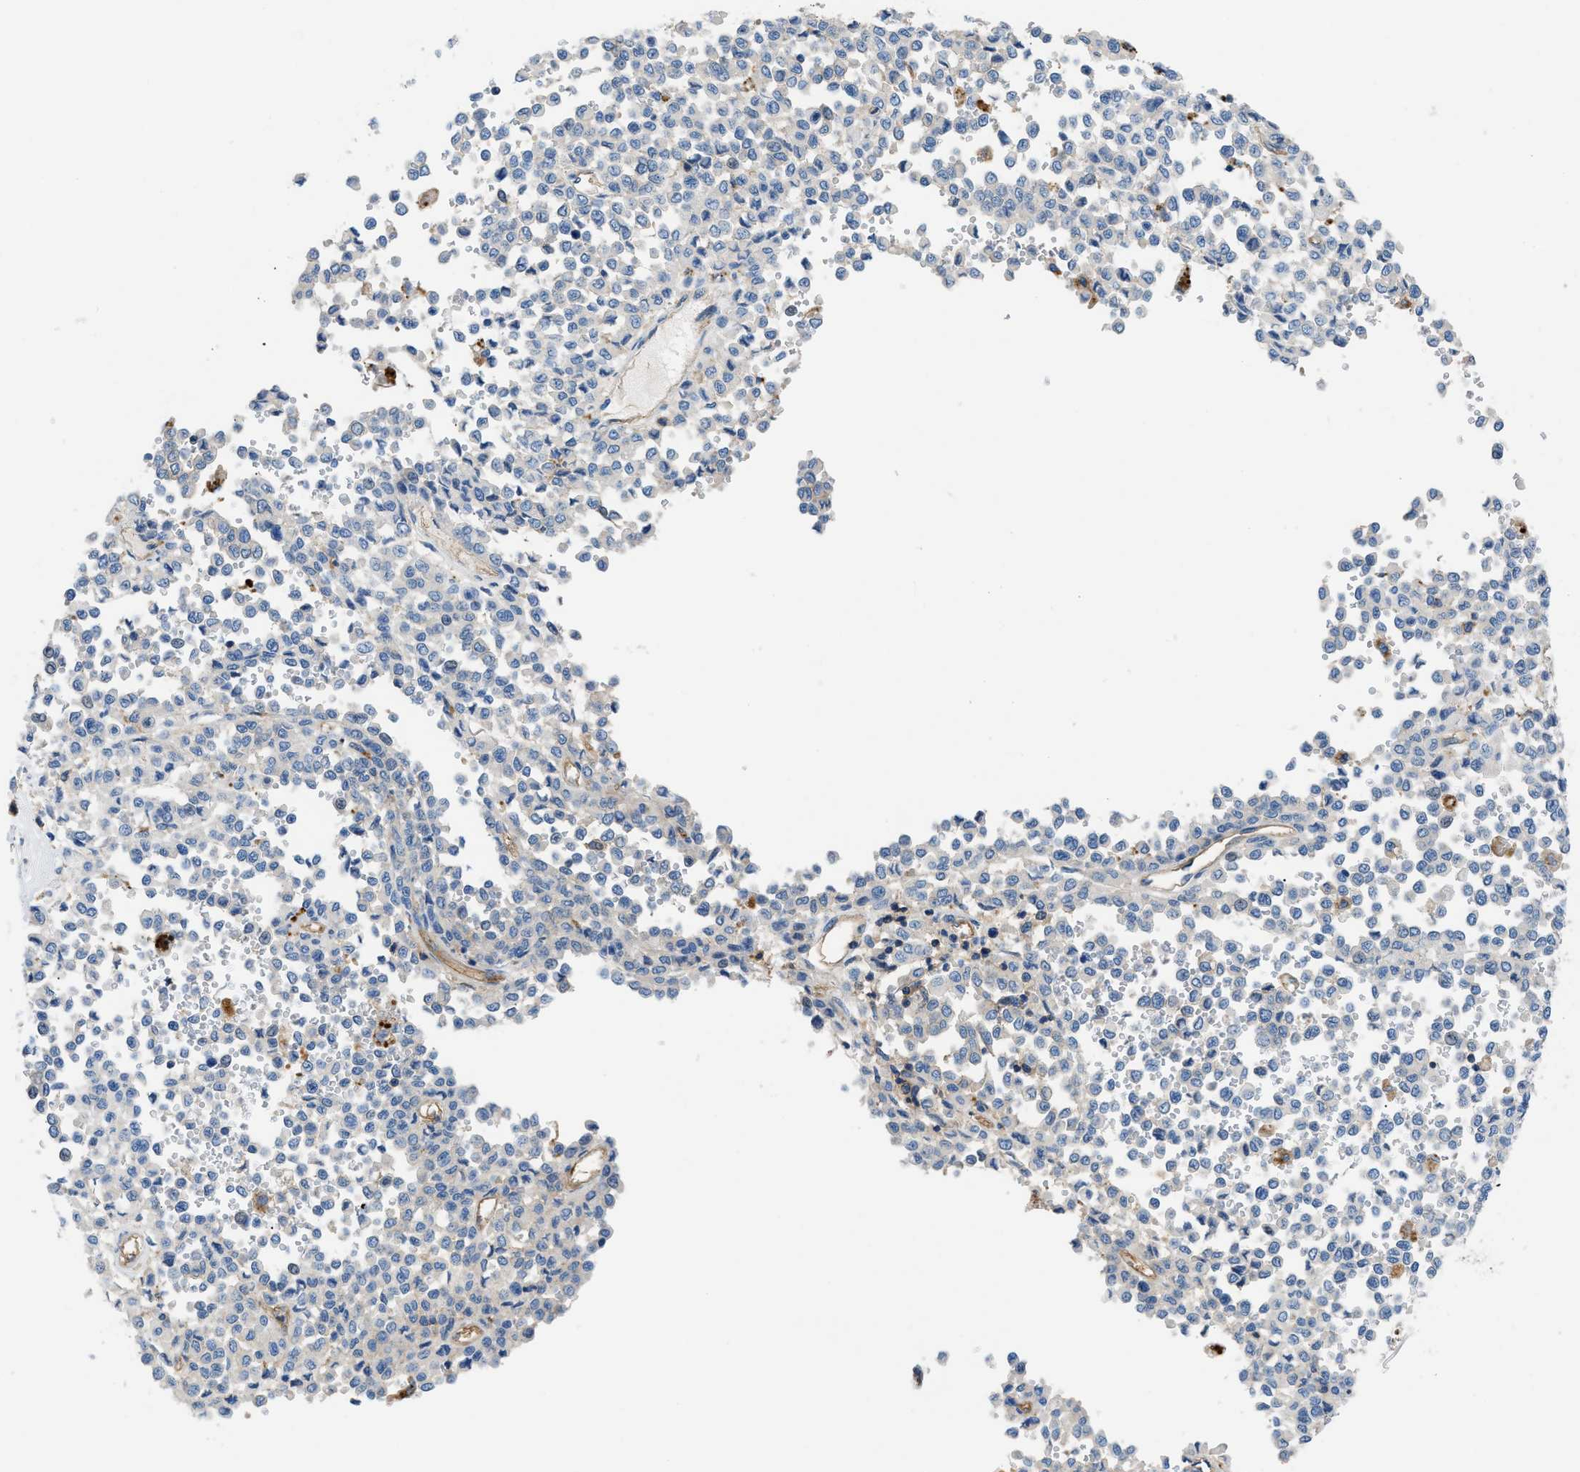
{"staining": {"intensity": "negative", "quantity": "none", "location": "none"}, "tissue": "melanoma", "cell_type": "Tumor cells", "image_type": "cancer", "snomed": [{"axis": "morphology", "description": "Malignant melanoma, Metastatic site"}, {"axis": "topography", "description": "Pancreas"}], "caption": "High magnification brightfield microscopy of melanoma stained with DAB (brown) and counterstained with hematoxylin (blue): tumor cells show no significant expression.", "gene": "ORAI1", "patient": {"sex": "female", "age": 30}}